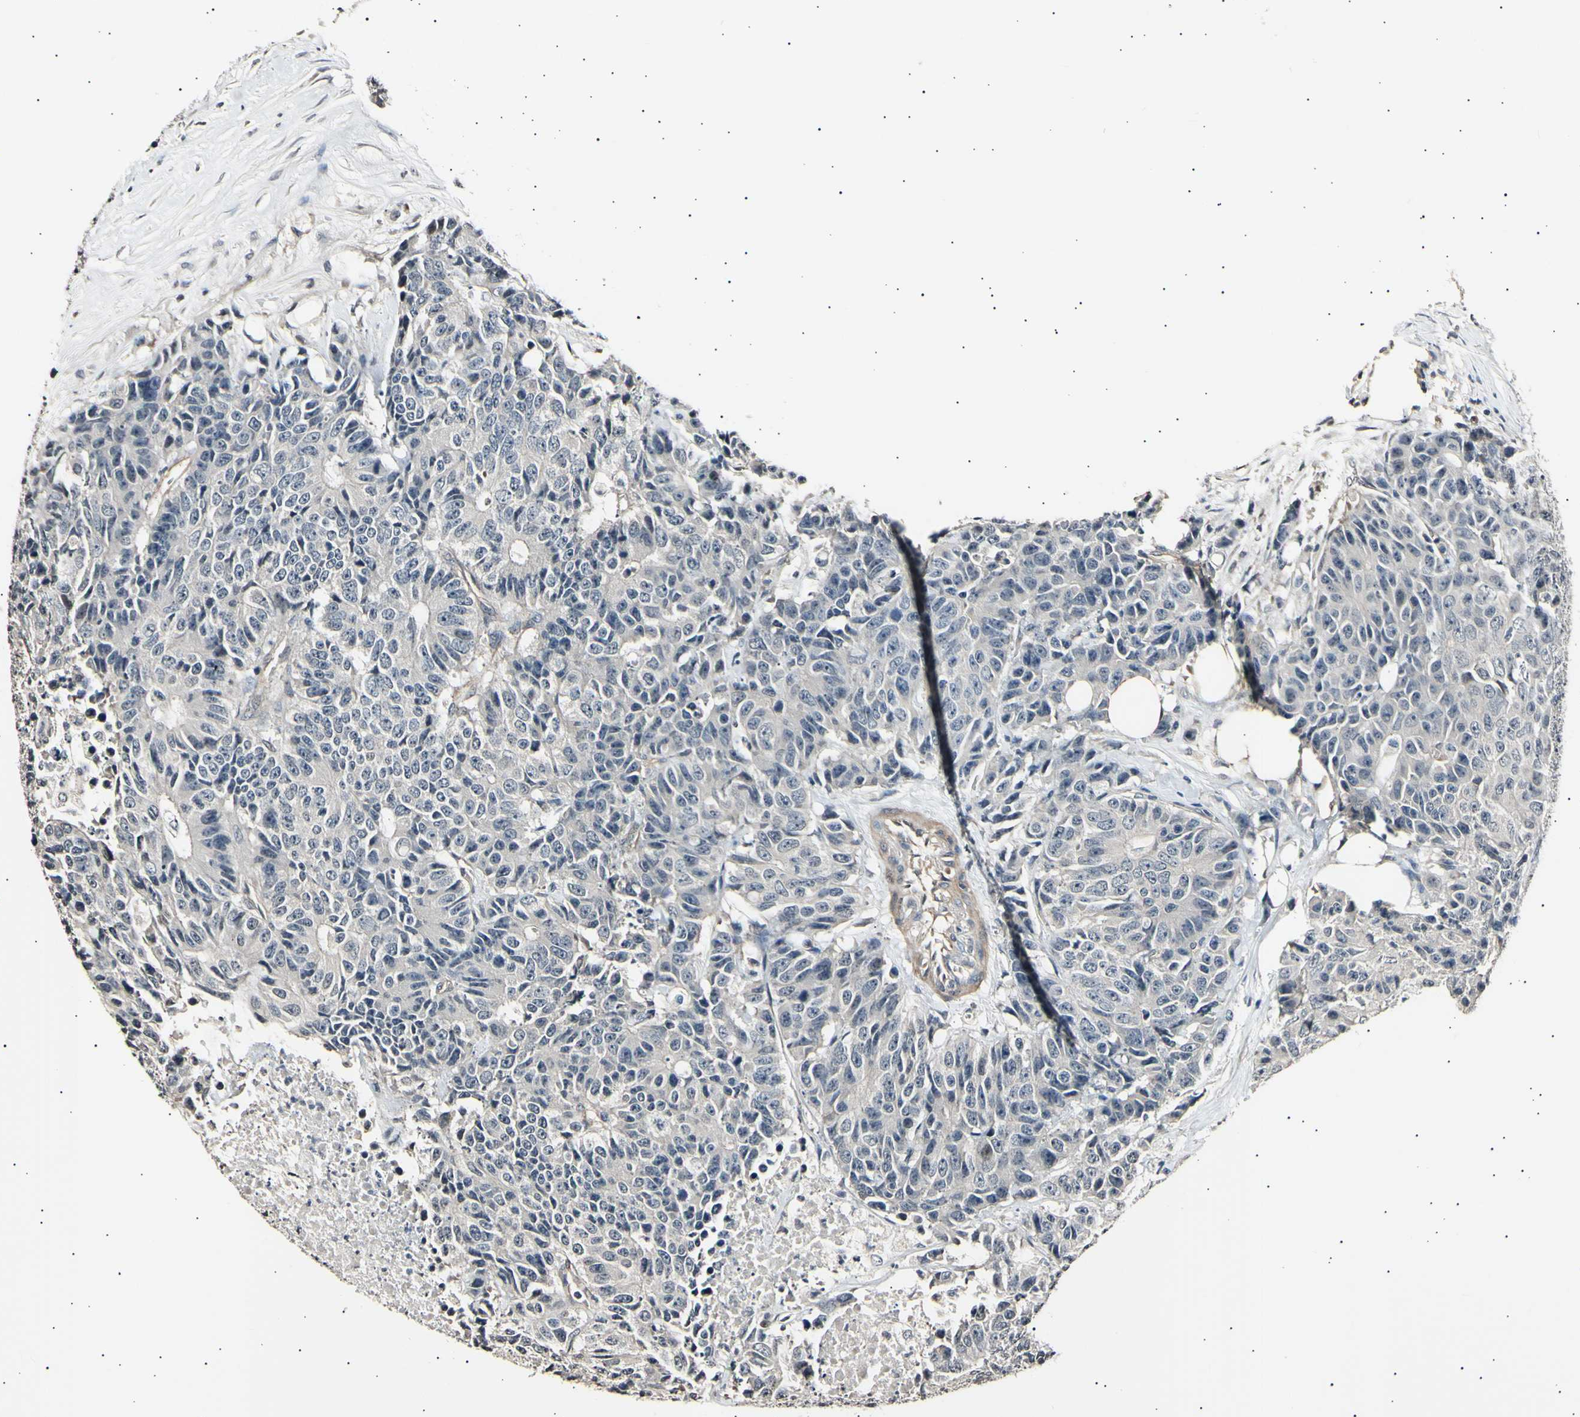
{"staining": {"intensity": "negative", "quantity": "none", "location": "none"}, "tissue": "colorectal cancer", "cell_type": "Tumor cells", "image_type": "cancer", "snomed": [{"axis": "morphology", "description": "Adenocarcinoma, NOS"}, {"axis": "topography", "description": "Colon"}], "caption": "A high-resolution micrograph shows IHC staining of colorectal cancer (adenocarcinoma), which reveals no significant staining in tumor cells.", "gene": "AK1", "patient": {"sex": "female", "age": 86}}